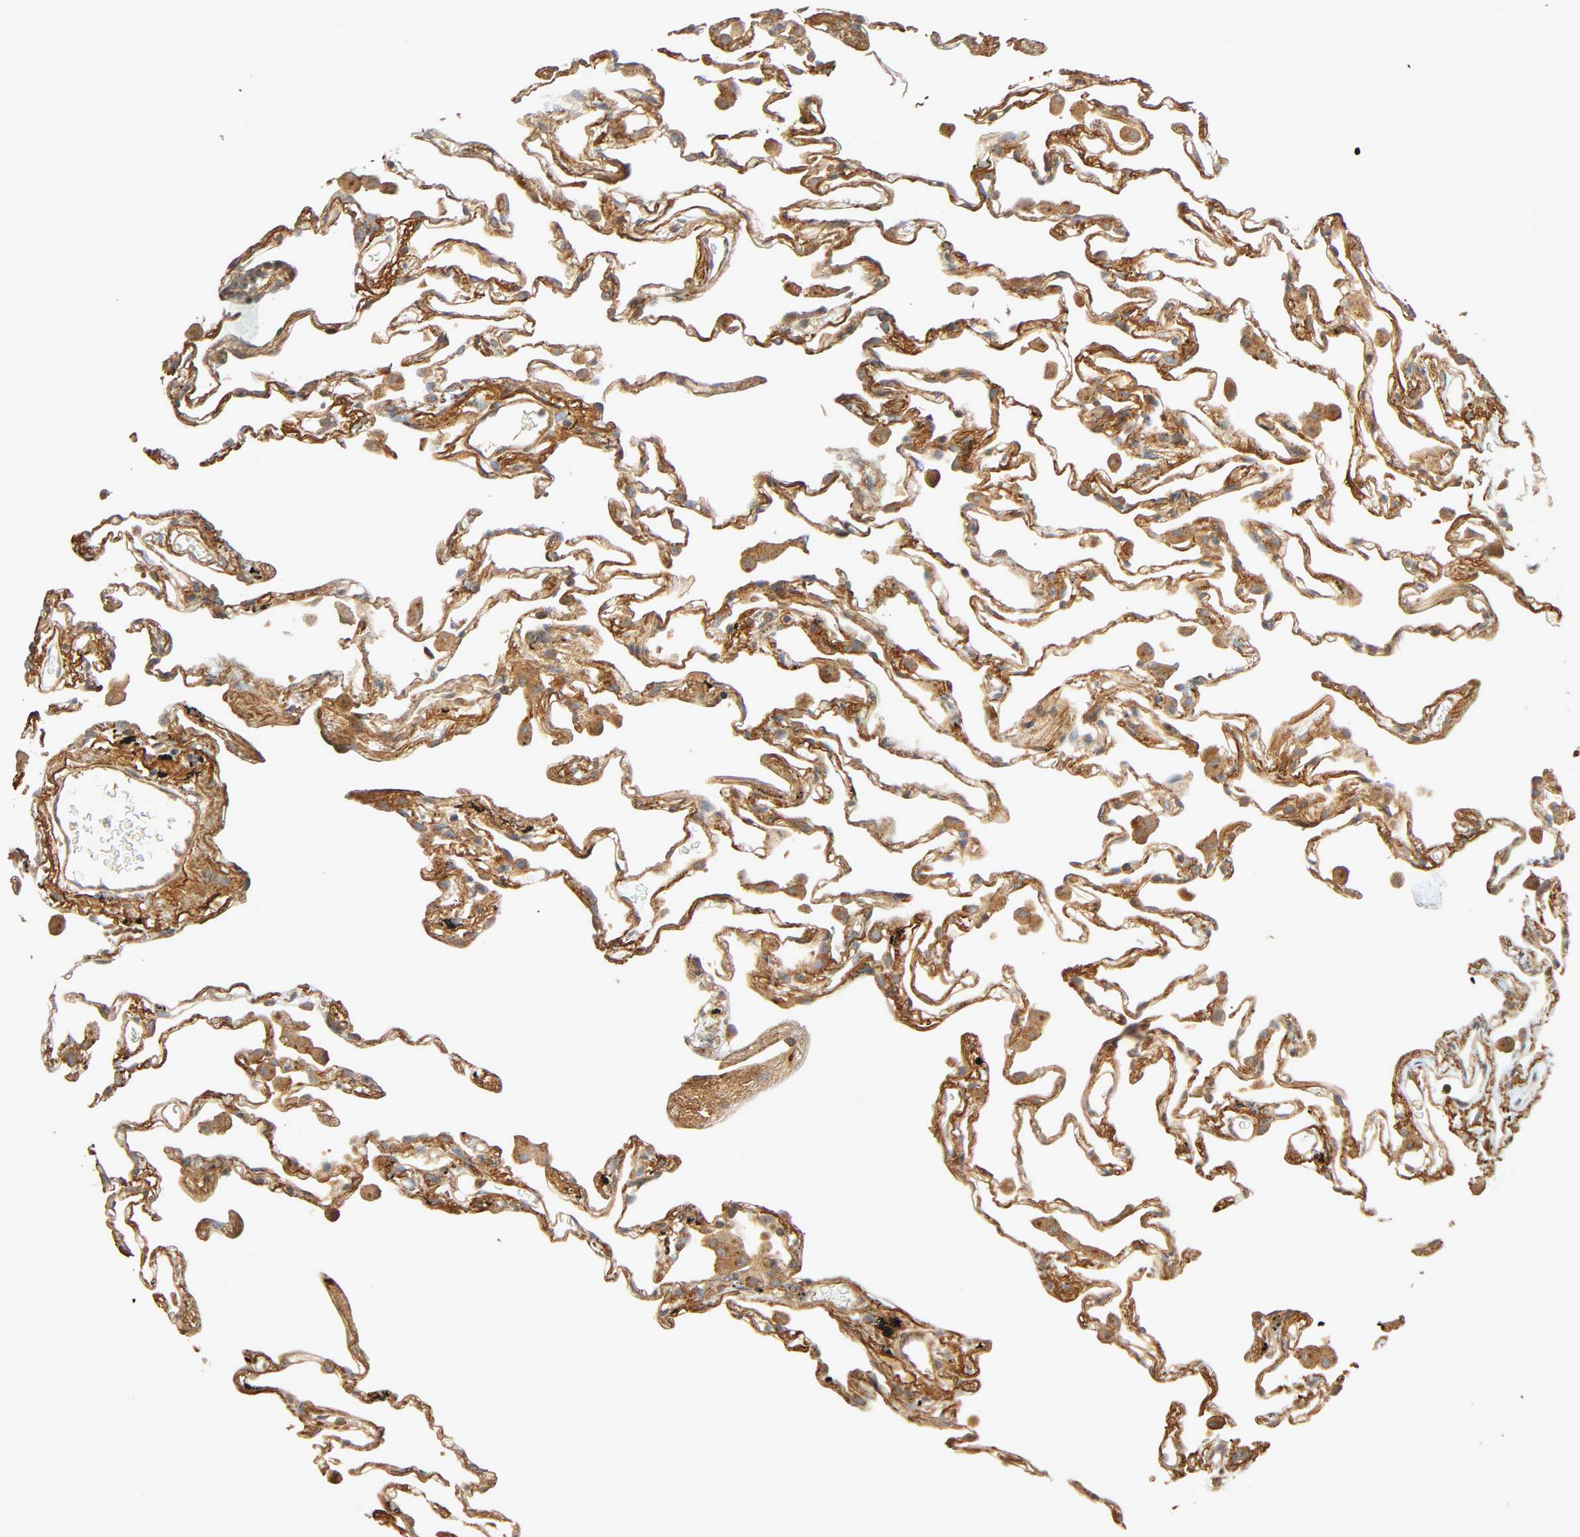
{"staining": {"intensity": "weak", "quantity": "25%-75%", "location": "cytoplasmic/membranous"}, "tissue": "lung", "cell_type": "Alveolar cells", "image_type": "normal", "snomed": [{"axis": "morphology", "description": "Normal tissue, NOS"}, {"axis": "morphology", "description": "Inflammation, NOS"}, {"axis": "topography", "description": "Lung"}], "caption": "This is an image of immunohistochemistry staining of benign lung, which shows weak expression in the cytoplasmic/membranous of alveolar cells.", "gene": "SGSM1", "patient": {"sex": "male", "age": 69}}